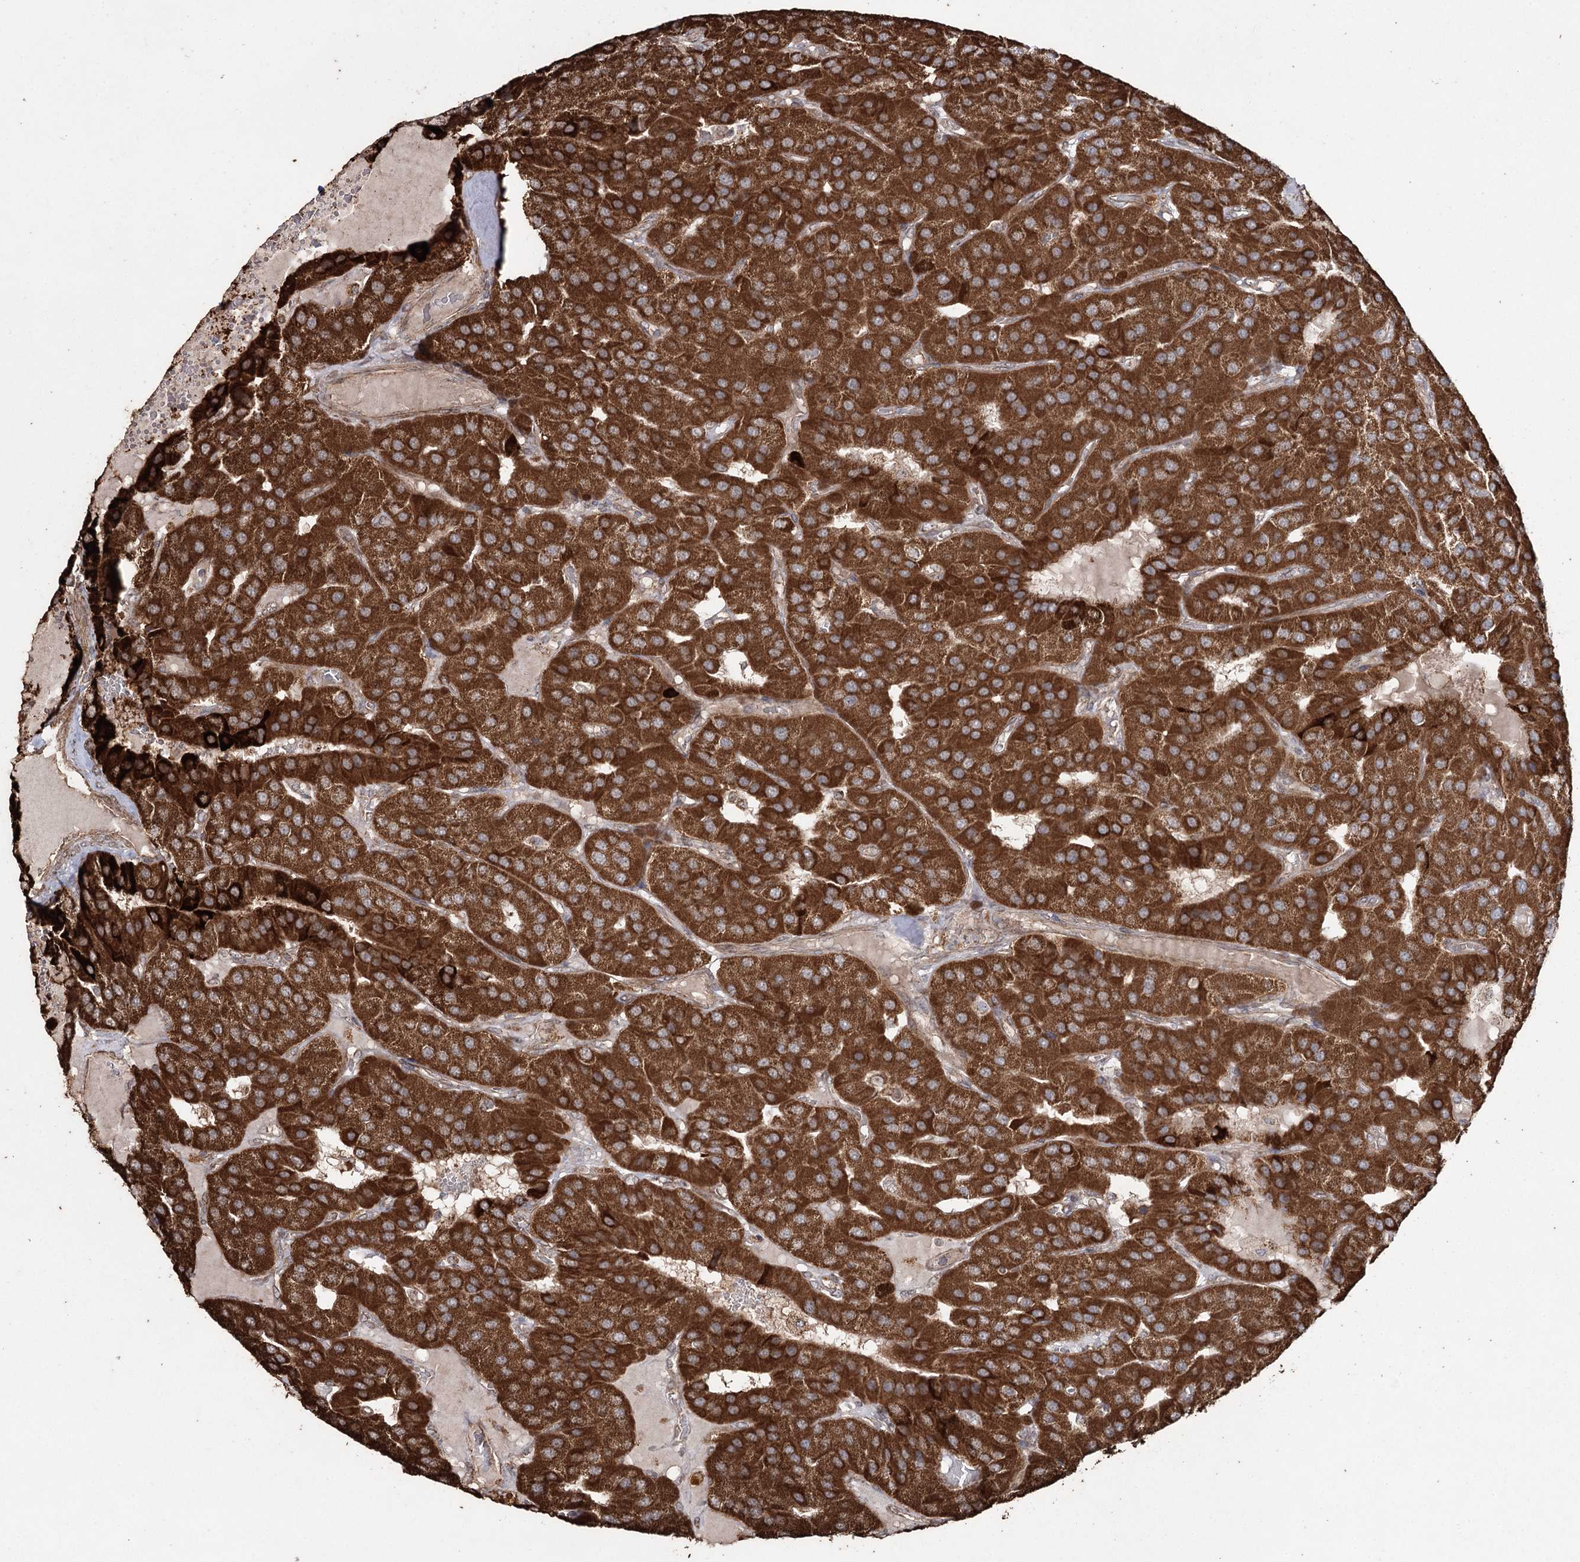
{"staining": {"intensity": "strong", "quantity": ">75%", "location": "cytoplasmic/membranous"}, "tissue": "parathyroid gland", "cell_type": "Glandular cells", "image_type": "normal", "snomed": [{"axis": "morphology", "description": "Normal tissue, NOS"}, {"axis": "morphology", "description": "Adenoma, NOS"}, {"axis": "topography", "description": "Parathyroid gland"}], "caption": "Benign parathyroid gland exhibits strong cytoplasmic/membranous positivity in about >75% of glandular cells.", "gene": "SLF2", "patient": {"sex": "female", "age": 86}}